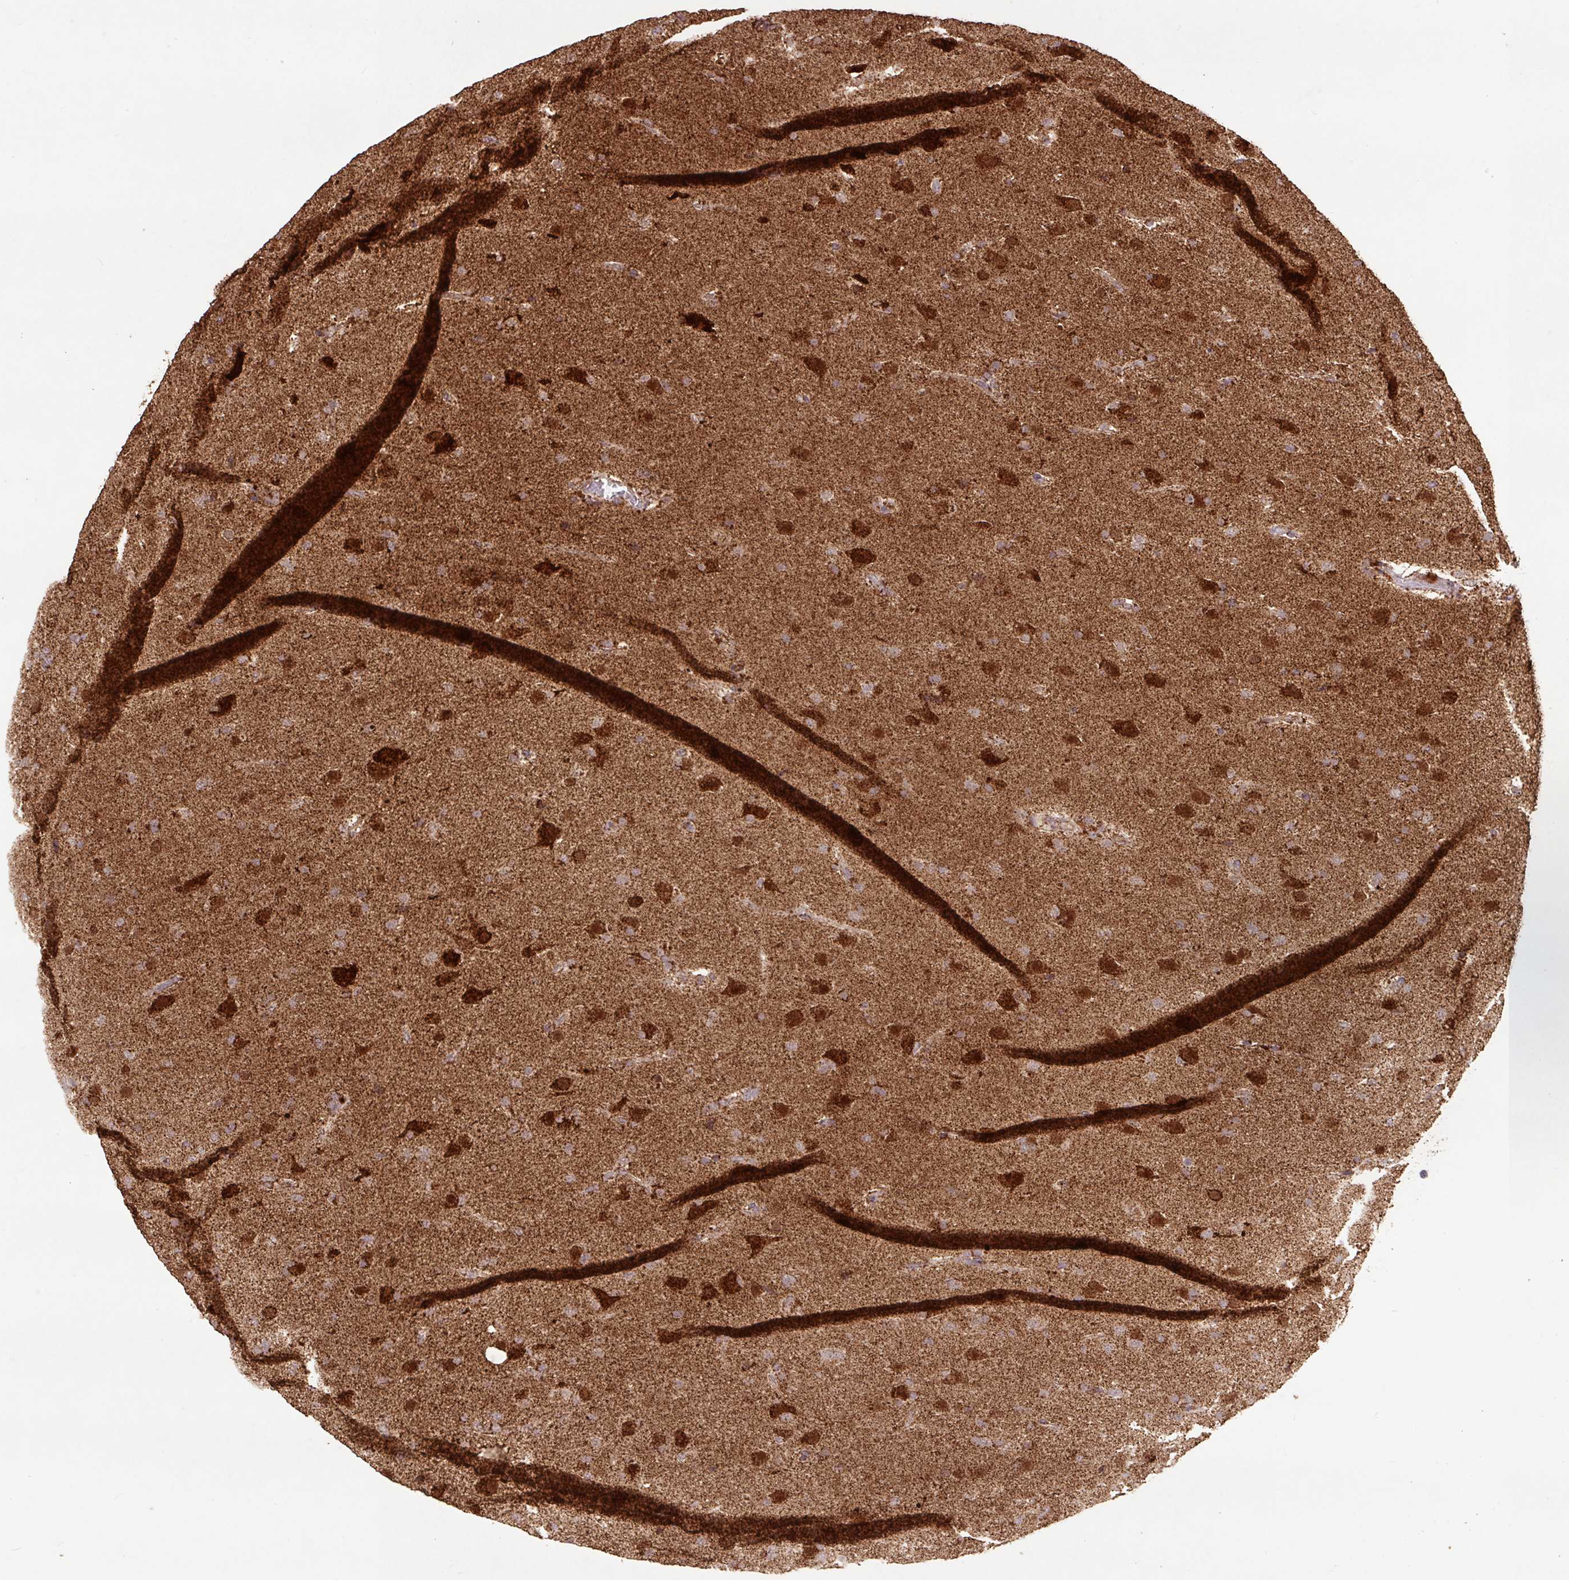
{"staining": {"intensity": "moderate", "quantity": ">75%", "location": "cytoplasmic/membranous,nuclear"}, "tissue": "glioma", "cell_type": "Tumor cells", "image_type": "cancer", "snomed": [{"axis": "morphology", "description": "Glioma, malignant, Low grade"}, {"axis": "topography", "description": "Brain"}], "caption": "Immunohistochemical staining of low-grade glioma (malignant) reveals moderate cytoplasmic/membranous and nuclear protein expression in about >75% of tumor cells.", "gene": "ATP5F1A", "patient": {"sex": "male", "age": 65}}